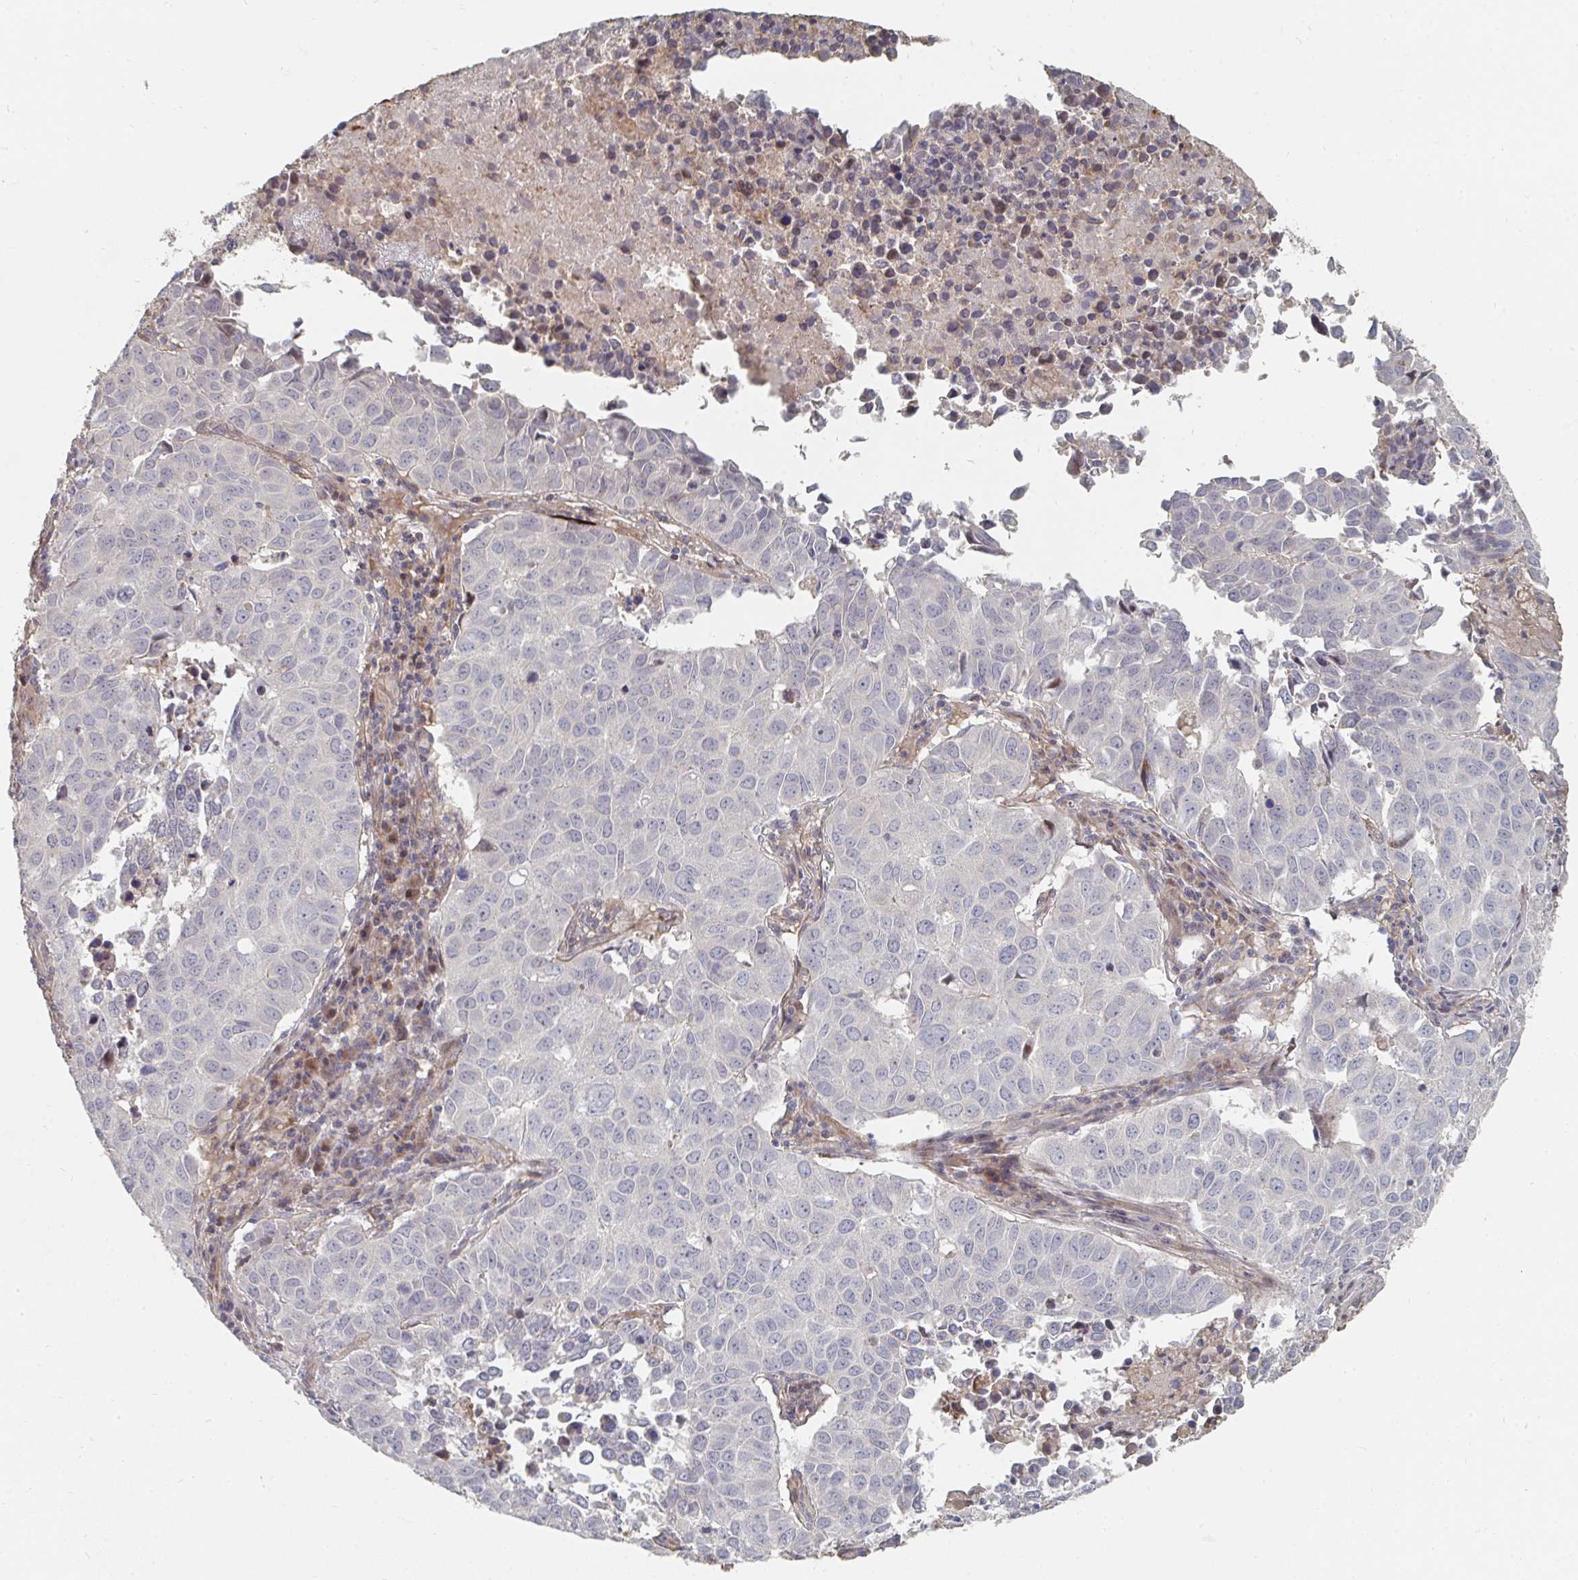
{"staining": {"intensity": "negative", "quantity": "none", "location": "none"}, "tissue": "lung cancer", "cell_type": "Tumor cells", "image_type": "cancer", "snomed": [{"axis": "morphology", "description": "Adenocarcinoma, NOS"}, {"axis": "topography", "description": "Lung"}], "caption": "A high-resolution histopathology image shows IHC staining of lung adenocarcinoma, which reveals no significant positivity in tumor cells.", "gene": "PTEN", "patient": {"sex": "female", "age": 50}}